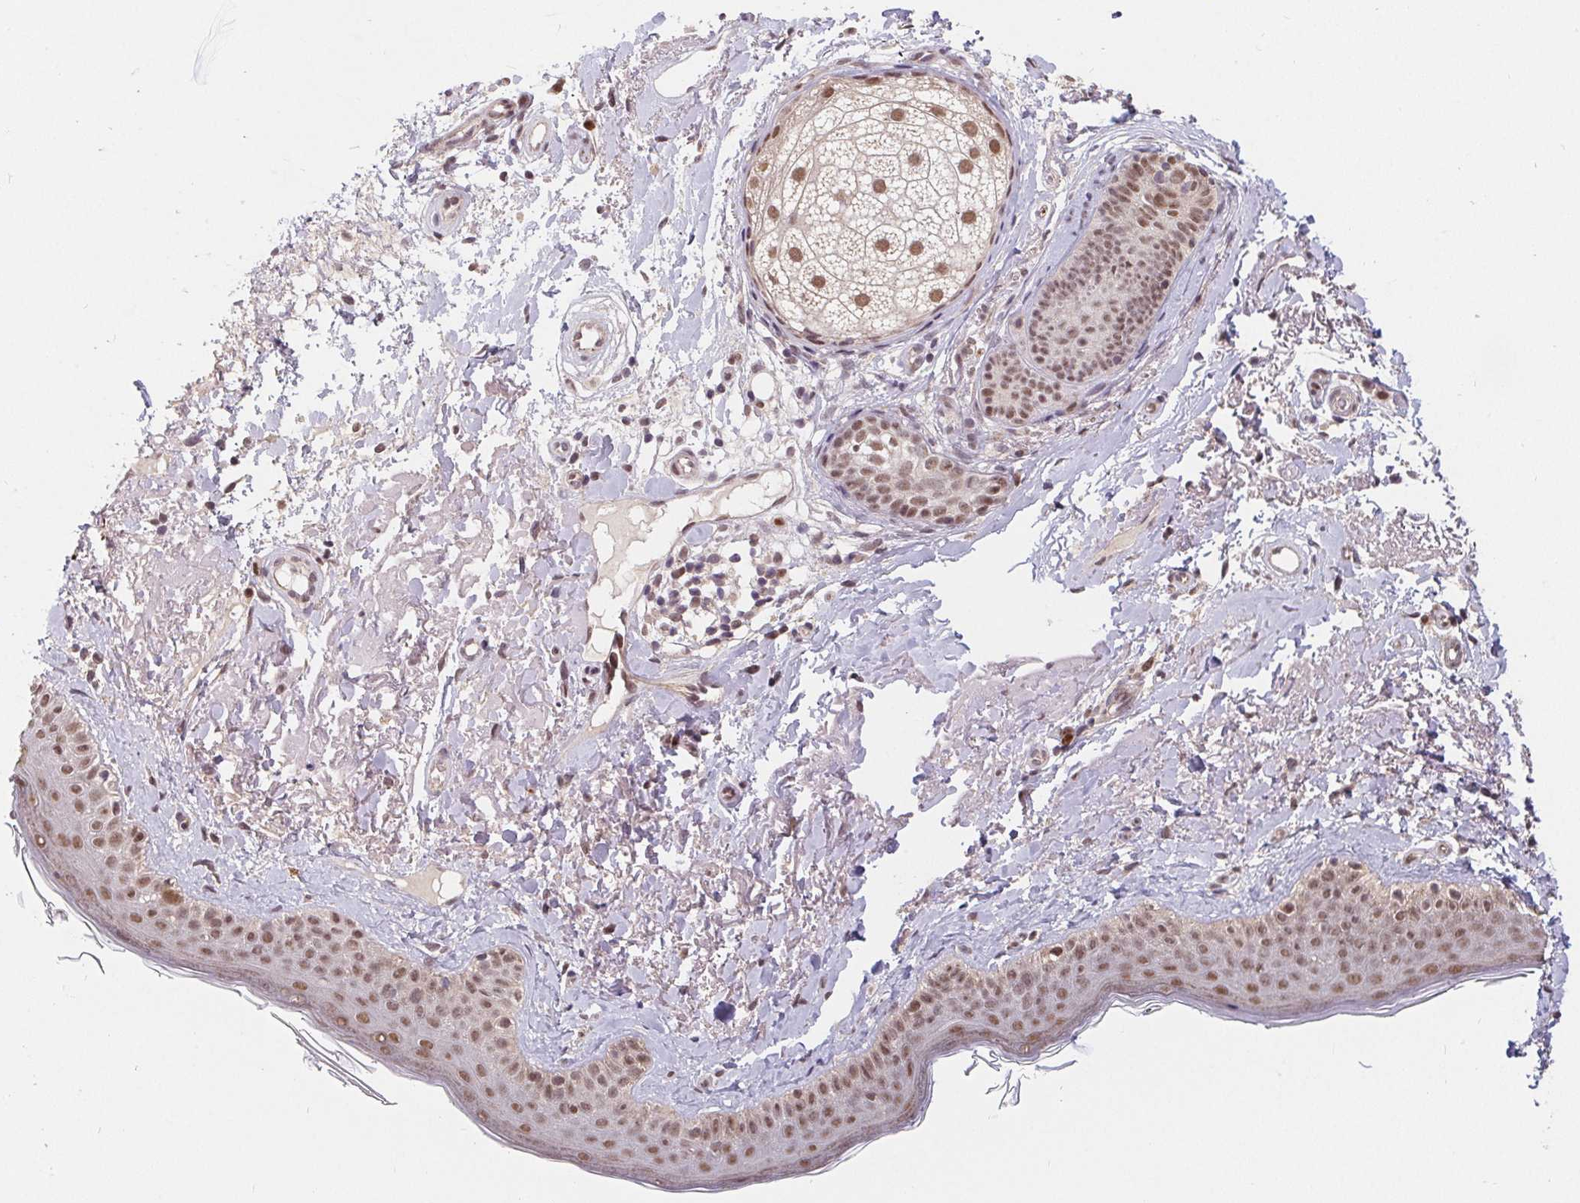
{"staining": {"intensity": "moderate", "quantity": "25%-75%", "location": "nuclear"}, "tissue": "skin", "cell_type": "Fibroblasts", "image_type": "normal", "snomed": [{"axis": "morphology", "description": "Normal tissue, NOS"}, {"axis": "topography", "description": "Skin"}], "caption": "Immunohistochemistry histopathology image of unremarkable human skin stained for a protein (brown), which displays medium levels of moderate nuclear positivity in about 25%-75% of fibroblasts.", "gene": "POU2F1", "patient": {"sex": "male", "age": 73}}